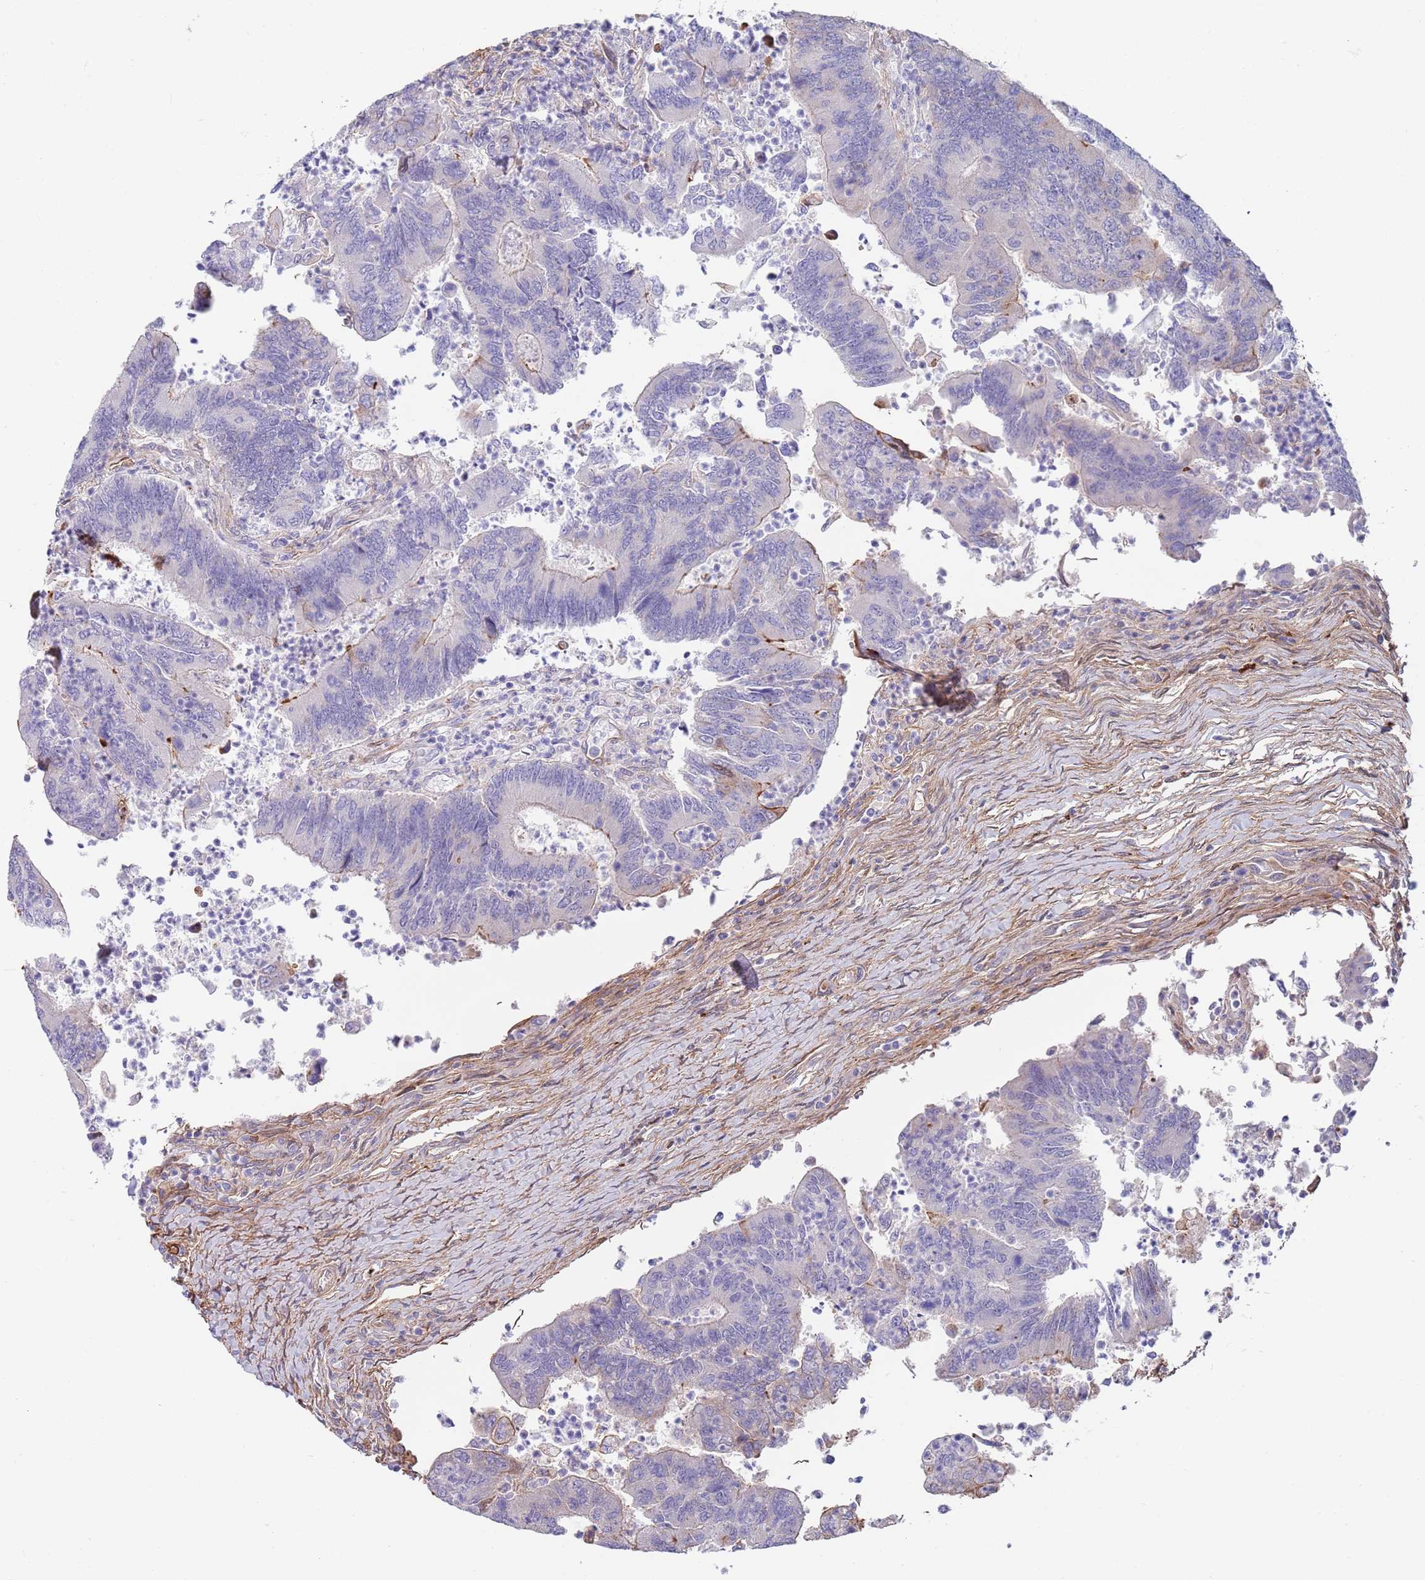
{"staining": {"intensity": "negative", "quantity": "none", "location": "none"}, "tissue": "colorectal cancer", "cell_type": "Tumor cells", "image_type": "cancer", "snomed": [{"axis": "morphology", "description": "Adenocarcinoma, NOS"}, {"axis": "topography", "description": "Colon"}], "caption": "This is an IHC micrograph of human colorectal cancer (adenocarcinoma). There is no staining in tumor cells.", "gene": "BPNT1", "patient": {"sex": "female", "age": 67}}